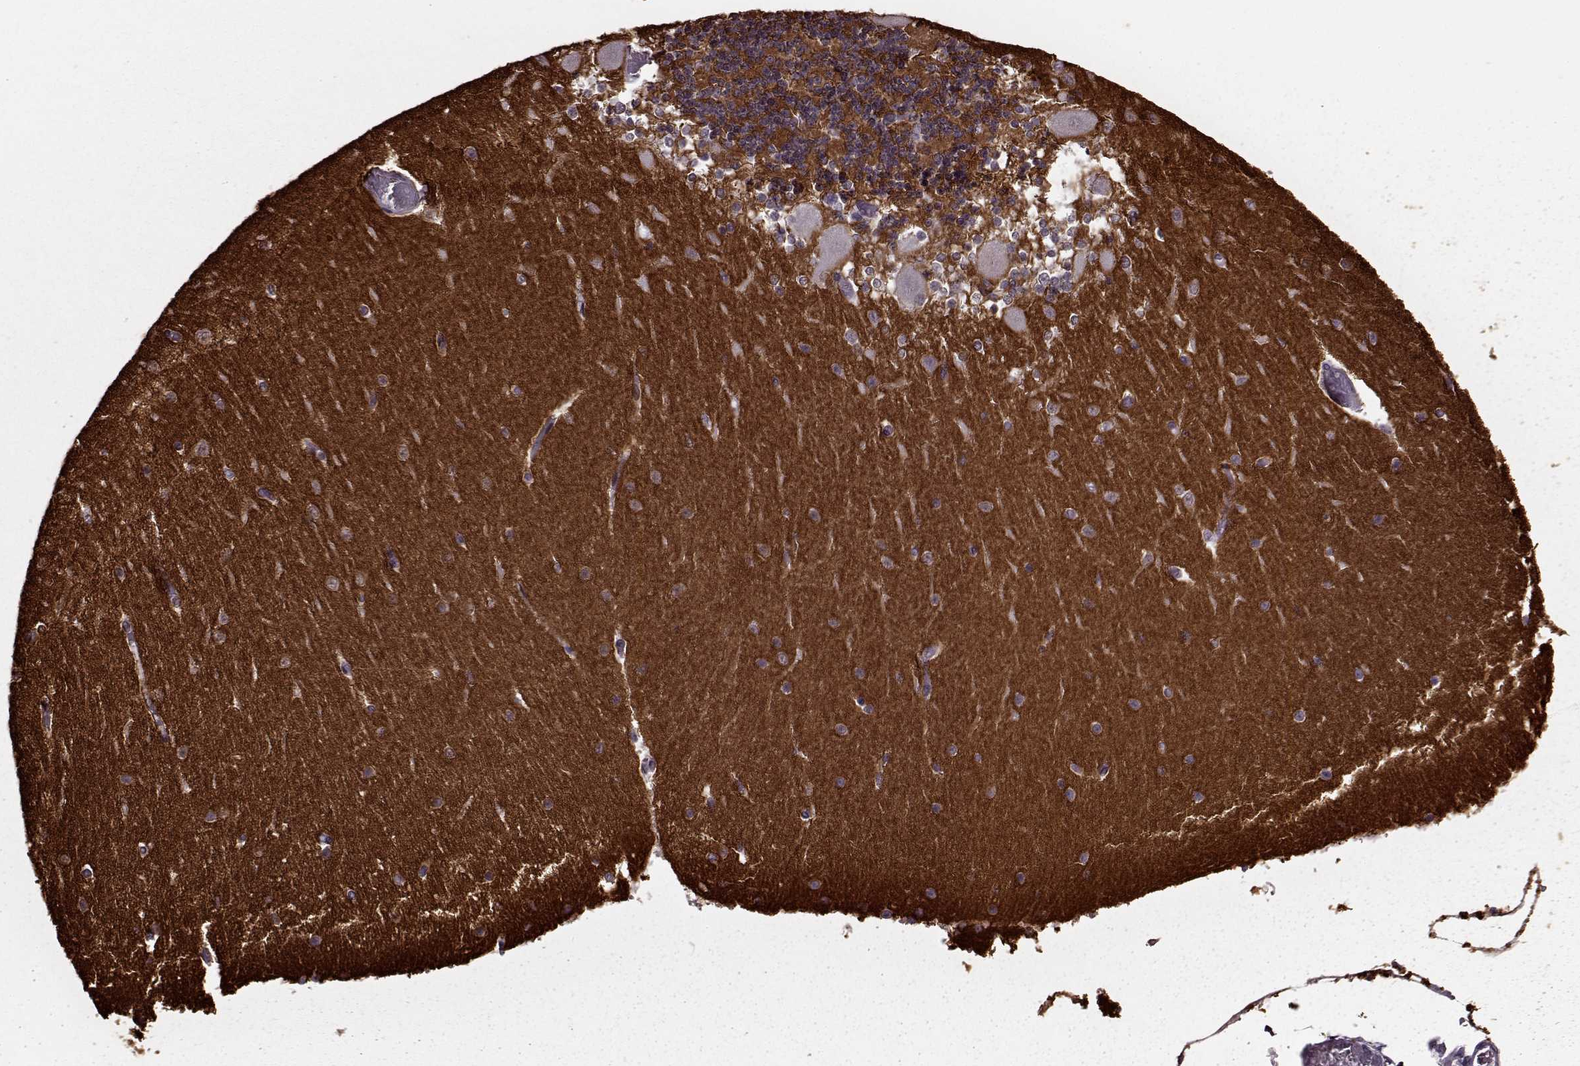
{"staining": {"intensity": "moderate", "quantity": ">75%", "location": "cytoplasmic/membranous"}, "tissue": "cerebellum", "cell_type": "Cells in granular layer", "image_type": "normal", "snomed": [{"axis": "morphology", "description": "Normal tissue, NOS"}, {"axis": "topography", "description": "Cerebellum"}], "caption": "Immunohistochemistry (IHC) photomicrograph of benign cerebellum: human cerebellum stained using immunohistochemistry exhibits medium levels of moderate protein expression localized specifically in the cytoplasmic/membranous of cells in granular layer, appearing as a cytoplasmic/membranous brown color.", "gene": "STX1A", "patient": {"sex": "female", "age": 28}}